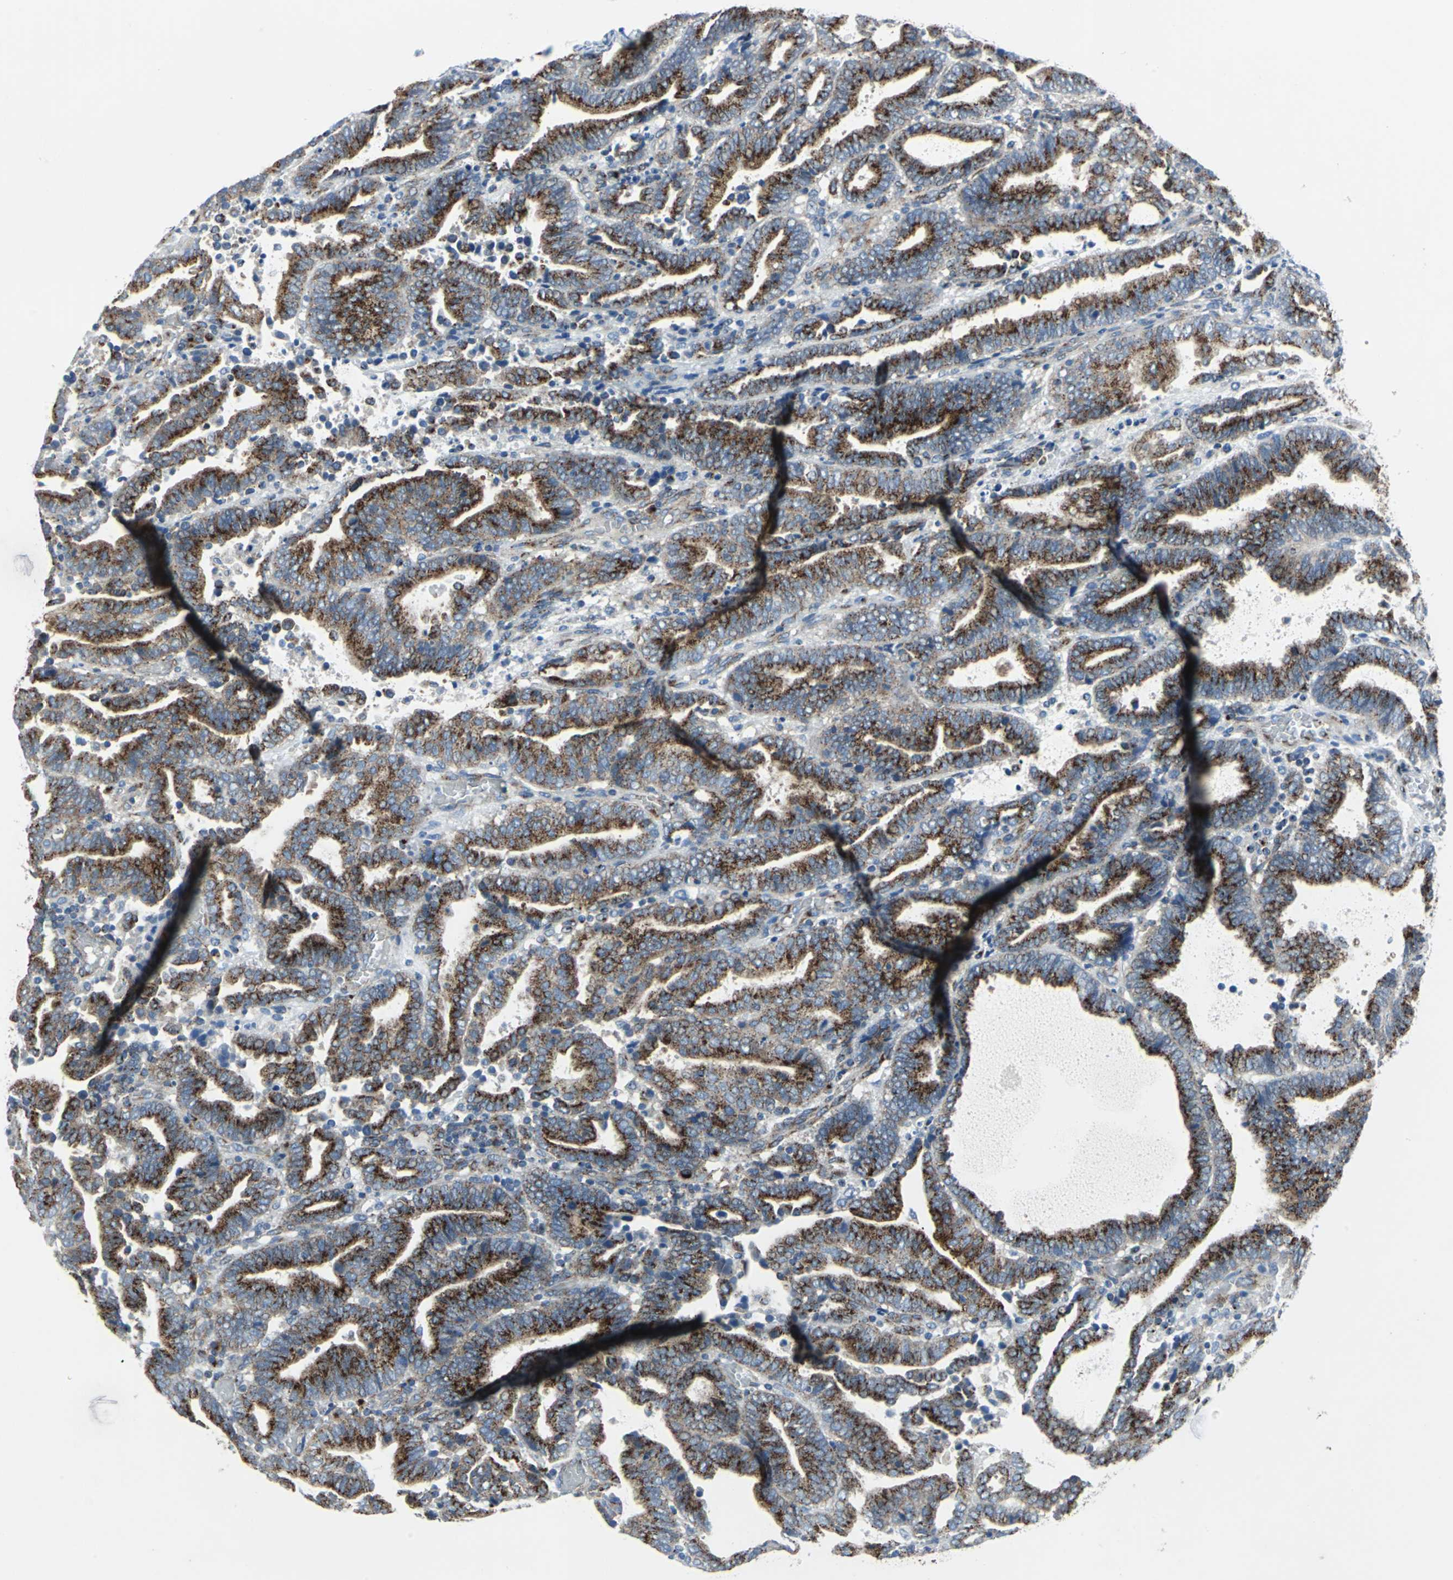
{"staining": {"intensity": "strong", "quantity": ">75%", "location": "cytoplasmic/membranous"}, "tissue": "endometrial cancer", "cell_type": "Tumor cells", "image_type": "cancer", "snomed": [{"axis": "morphology", "description": "Adenocarcinoma, NOS"}, {"axis": "topography", "description": "Uterus"}], "caption": "Tumor cells display strong cytoplasmic/membranous staining in approximately >75% of cells in endometrial cancer (adenocarcinoma).", "gene": "GPR3", "patient": {"sex": "female", "age": 83}}